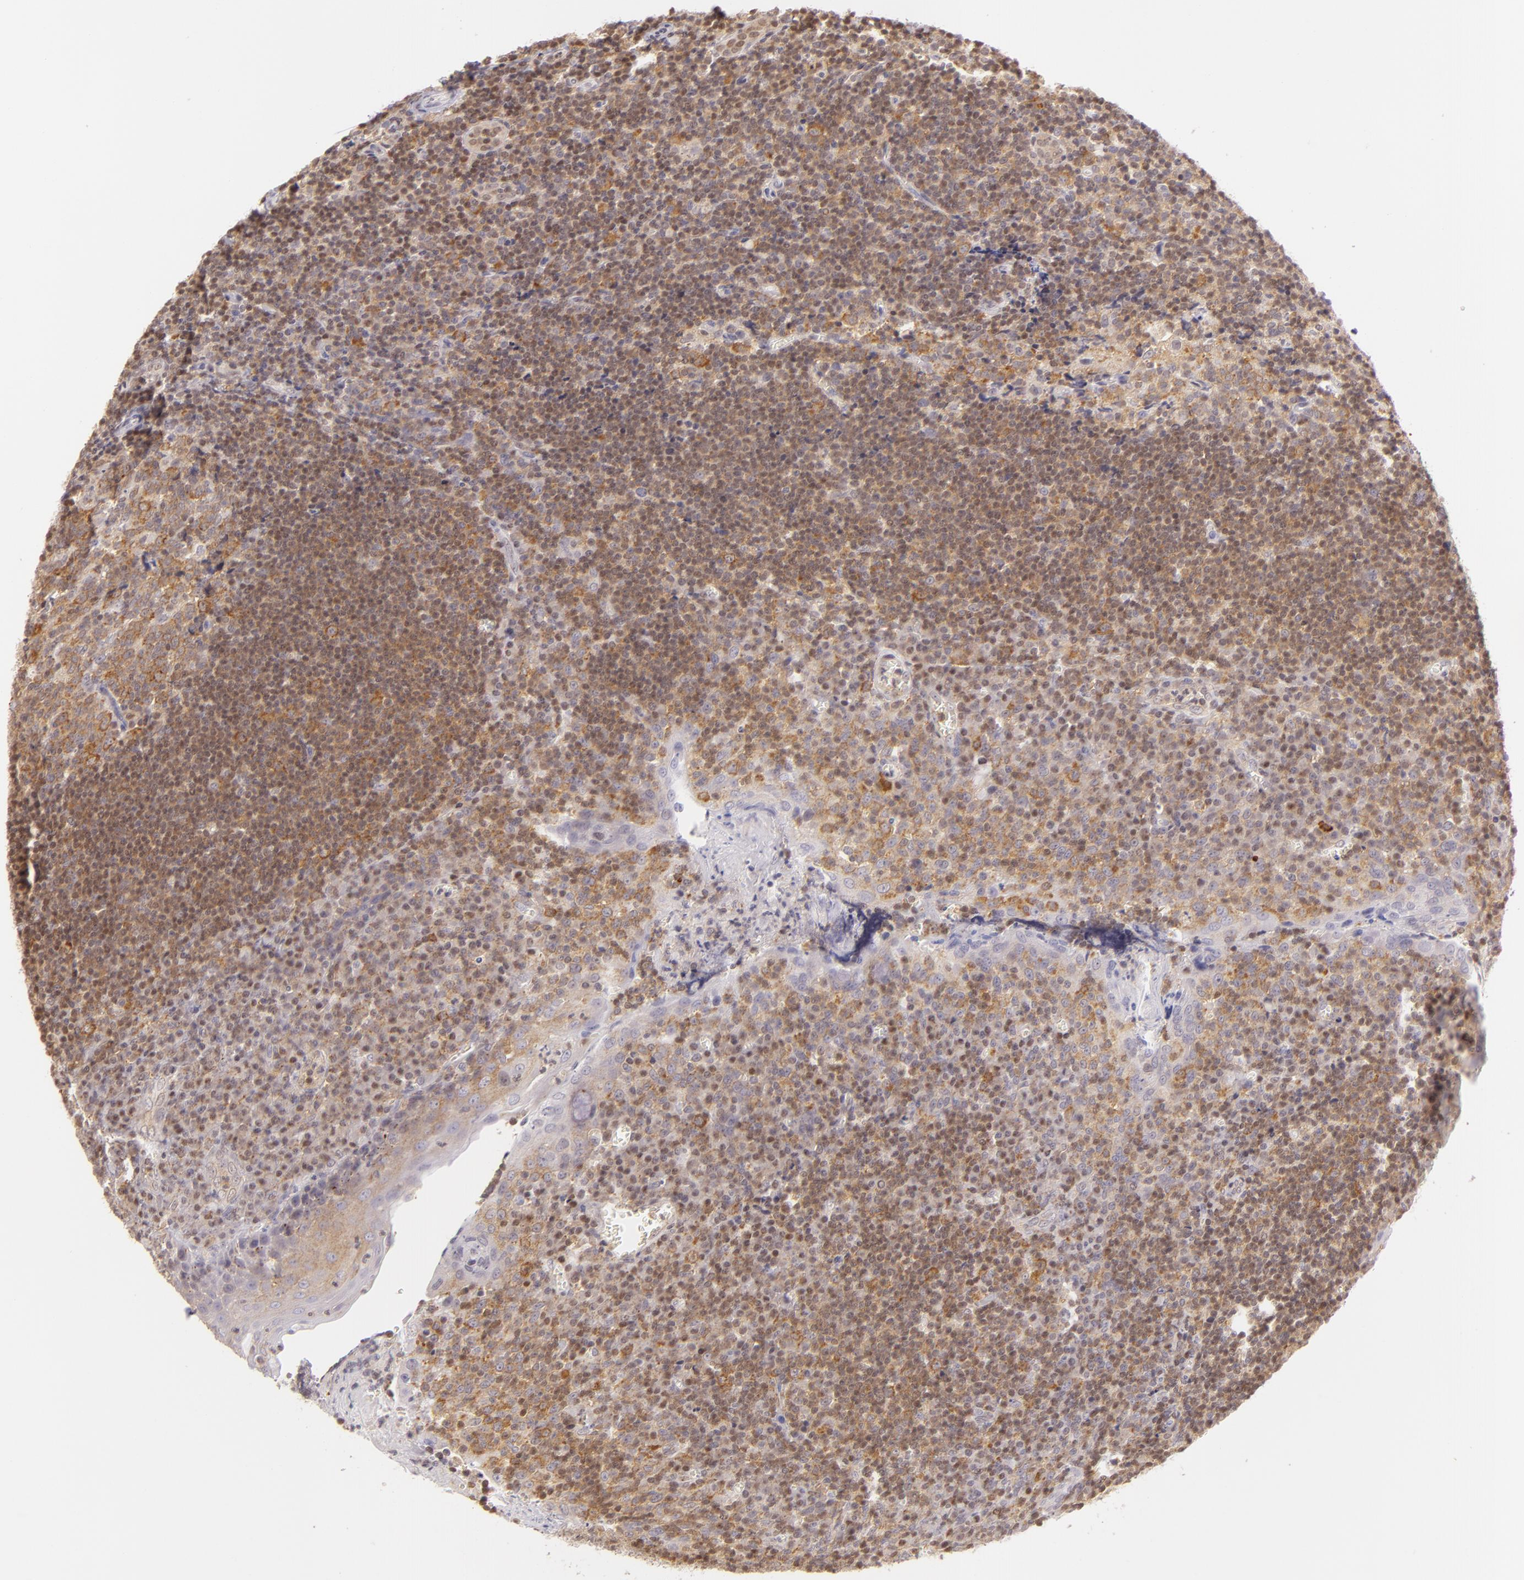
{"staining": {"intensity": "strong", "quantity": ">75%", "location": "cytoplasmic/membranous"}, "tissue": "tonsil", "cell_type": "Germinal center cells", "image_type": "normal", "snomed": [{"axis": "morphology", "description": "Normal tissue, NOS"}, {"axis": "topography", "description": "Tonsil"}], "caption": "The micrograph displays immunohistochemical staining of unremarkable tonsil. There is strong cytoplasmic/membranous expression is identified in approximately >75% of germinal center cells. (Brightfield microscopy of DAB IHC at high magnification).", "gene": "ENSG00000290315", "patient": {"sex": "male", "age": 20}}